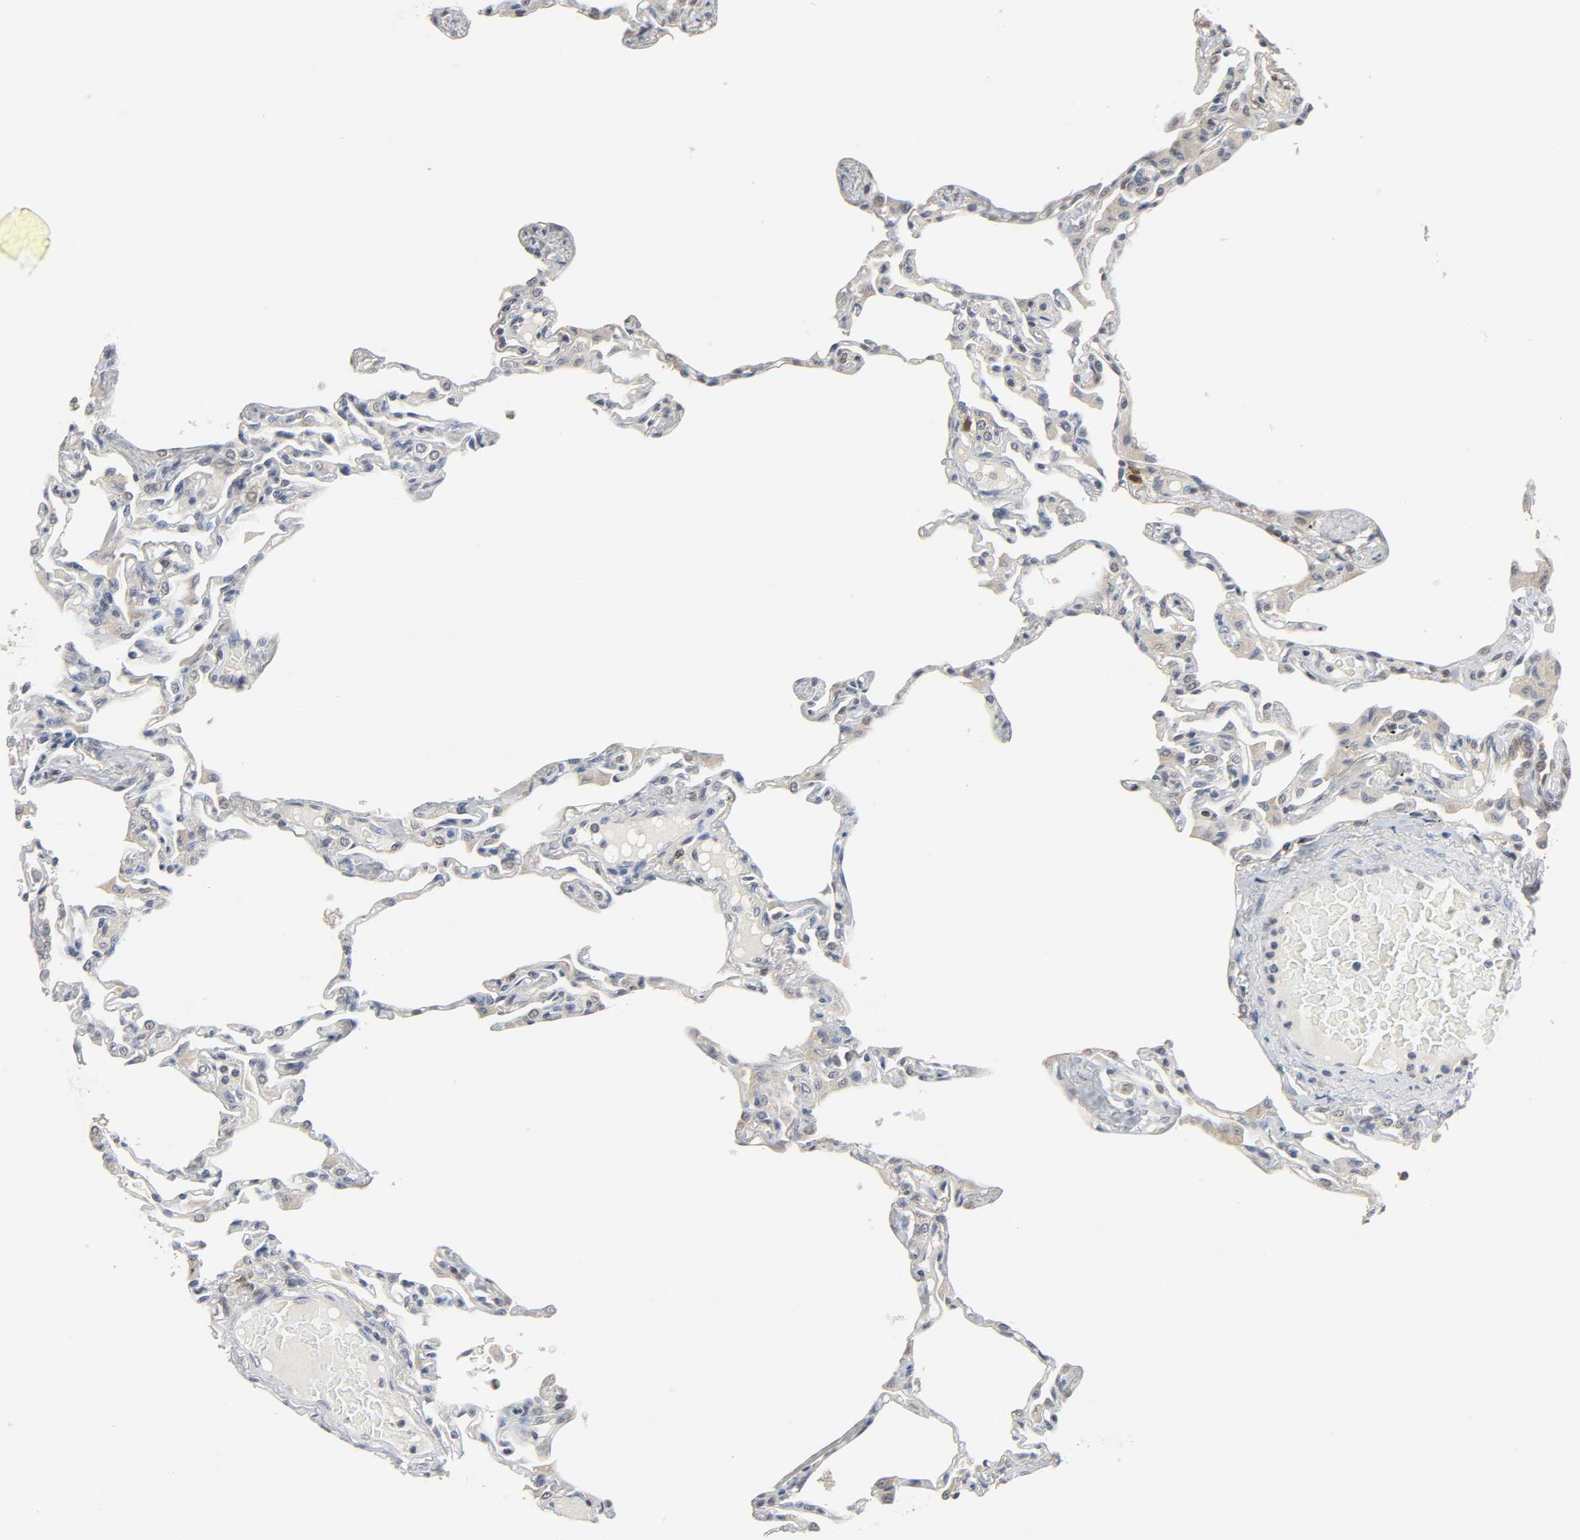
{"staining": {"intensity": "negative", "quantity": "none", "location": "none"}, "tissue": "lung", "cell_type": "Alveolar cells", "image_type": "normal", "snomed": [{"axis": "morphology", "description": "Normal tissue, NOS"}, {"axis": "topography", "description": "Lung"}], "caption": "Alveolar cells show no significant expression in benign lung.", "gene": "MIF", "patient": {"sex": "female", "age": 49}}